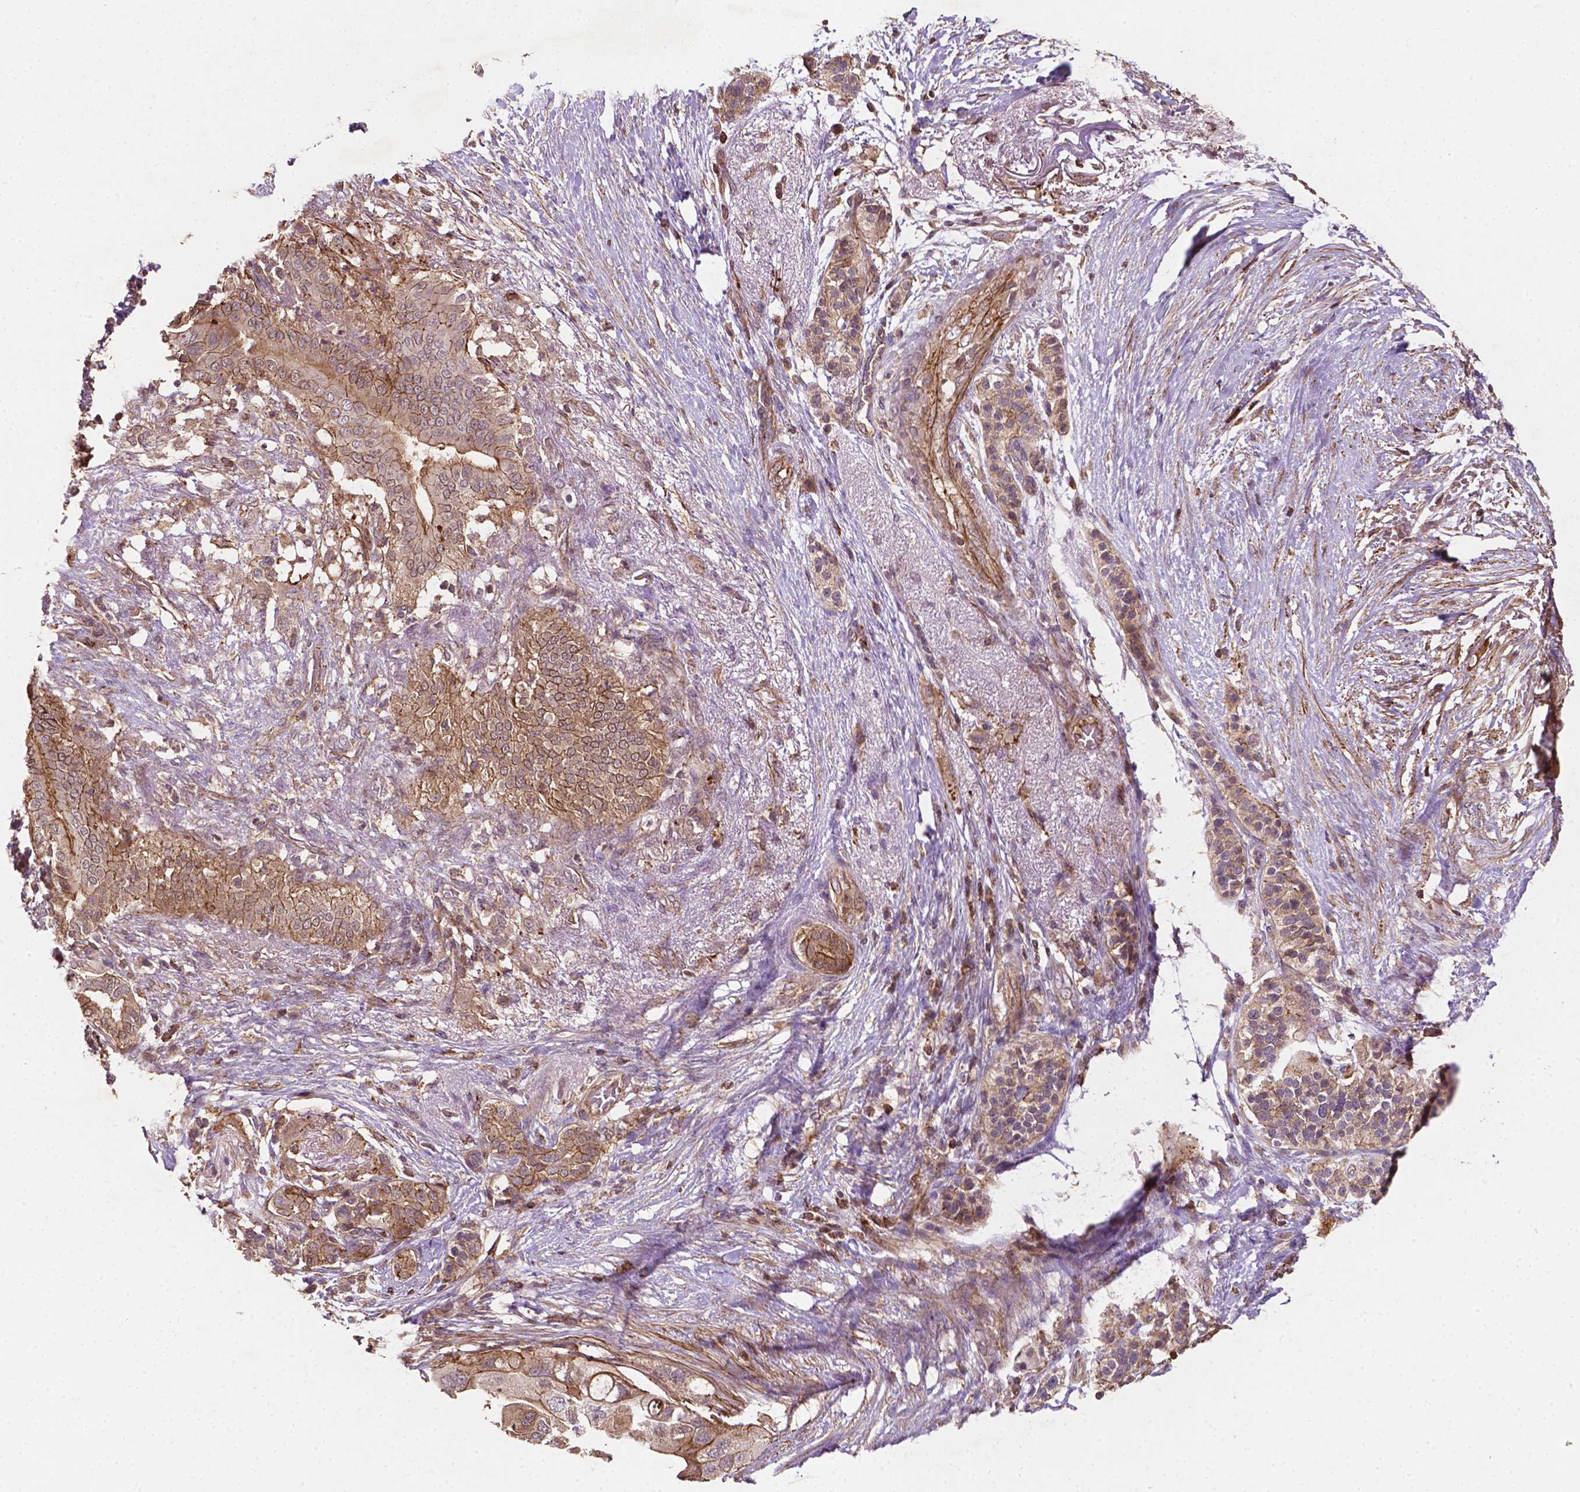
{"staining": {"intensity": "moderate", "quantity": ">75%", "location": "cytoplasmic/membranous"}, "tissue": "pancreatic cancer", "cell_type": "Tumor cells", "image_type": "cancer", "snomed": [{"axis": "morphology", "description": "Adenocarcinoma, NOS"}, {"axis": "topography", "description": "Pancreas"}], "caption": "Immunohistochemical staining of human pancreatic cancer shows moderate cytoplasmic/membranous protein positivity in about >75% of tumor cells.", "gene": "ZMYND19", "patient": {"sex": "female", "age": 72}}